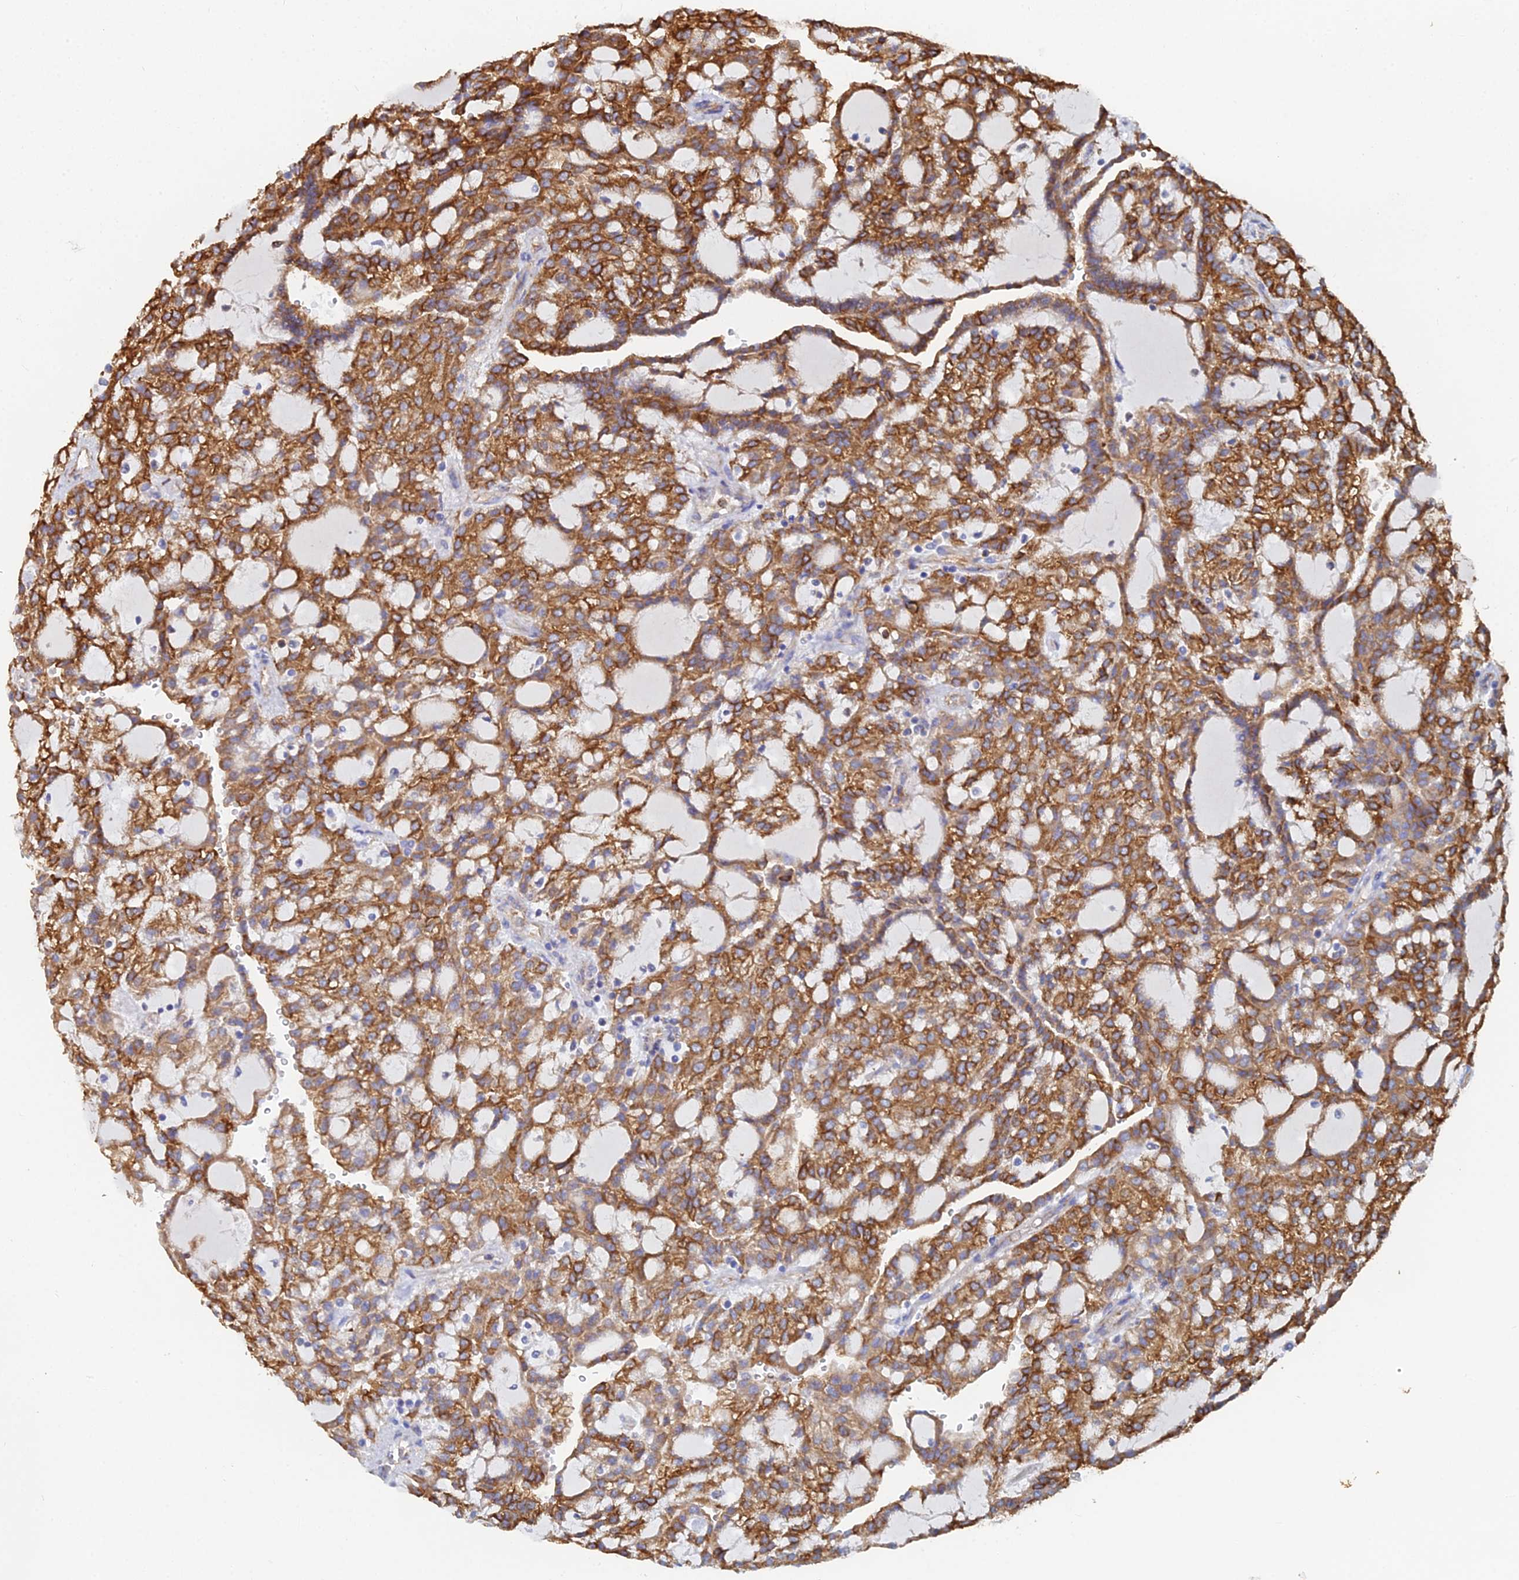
{"staining": {"intensity": "strong", "quantity": ">75%", "location": "cytoplasmic/membranous"}, "tissue": "renal cancer", "cell_type": "Tumor cells", "image_type": "cancer", "snomed": [{"axis": "morphology", "description": "Adenocarcinoma, NOS"}, {"axis": "topography", "description": "Kidney"}], "caption": "A photomicrograph of renal cancer stained for a protein displays strong cytoplasmic/membranous brown staining in tumor cells. The staining was performed using DAB to visualize the protein expression in brown, while the nuclei were stained in blue with hematoxylin (Magnification: 20x).", "gene": "GPR42", "patient": {"sex": "male", "age": 63}}